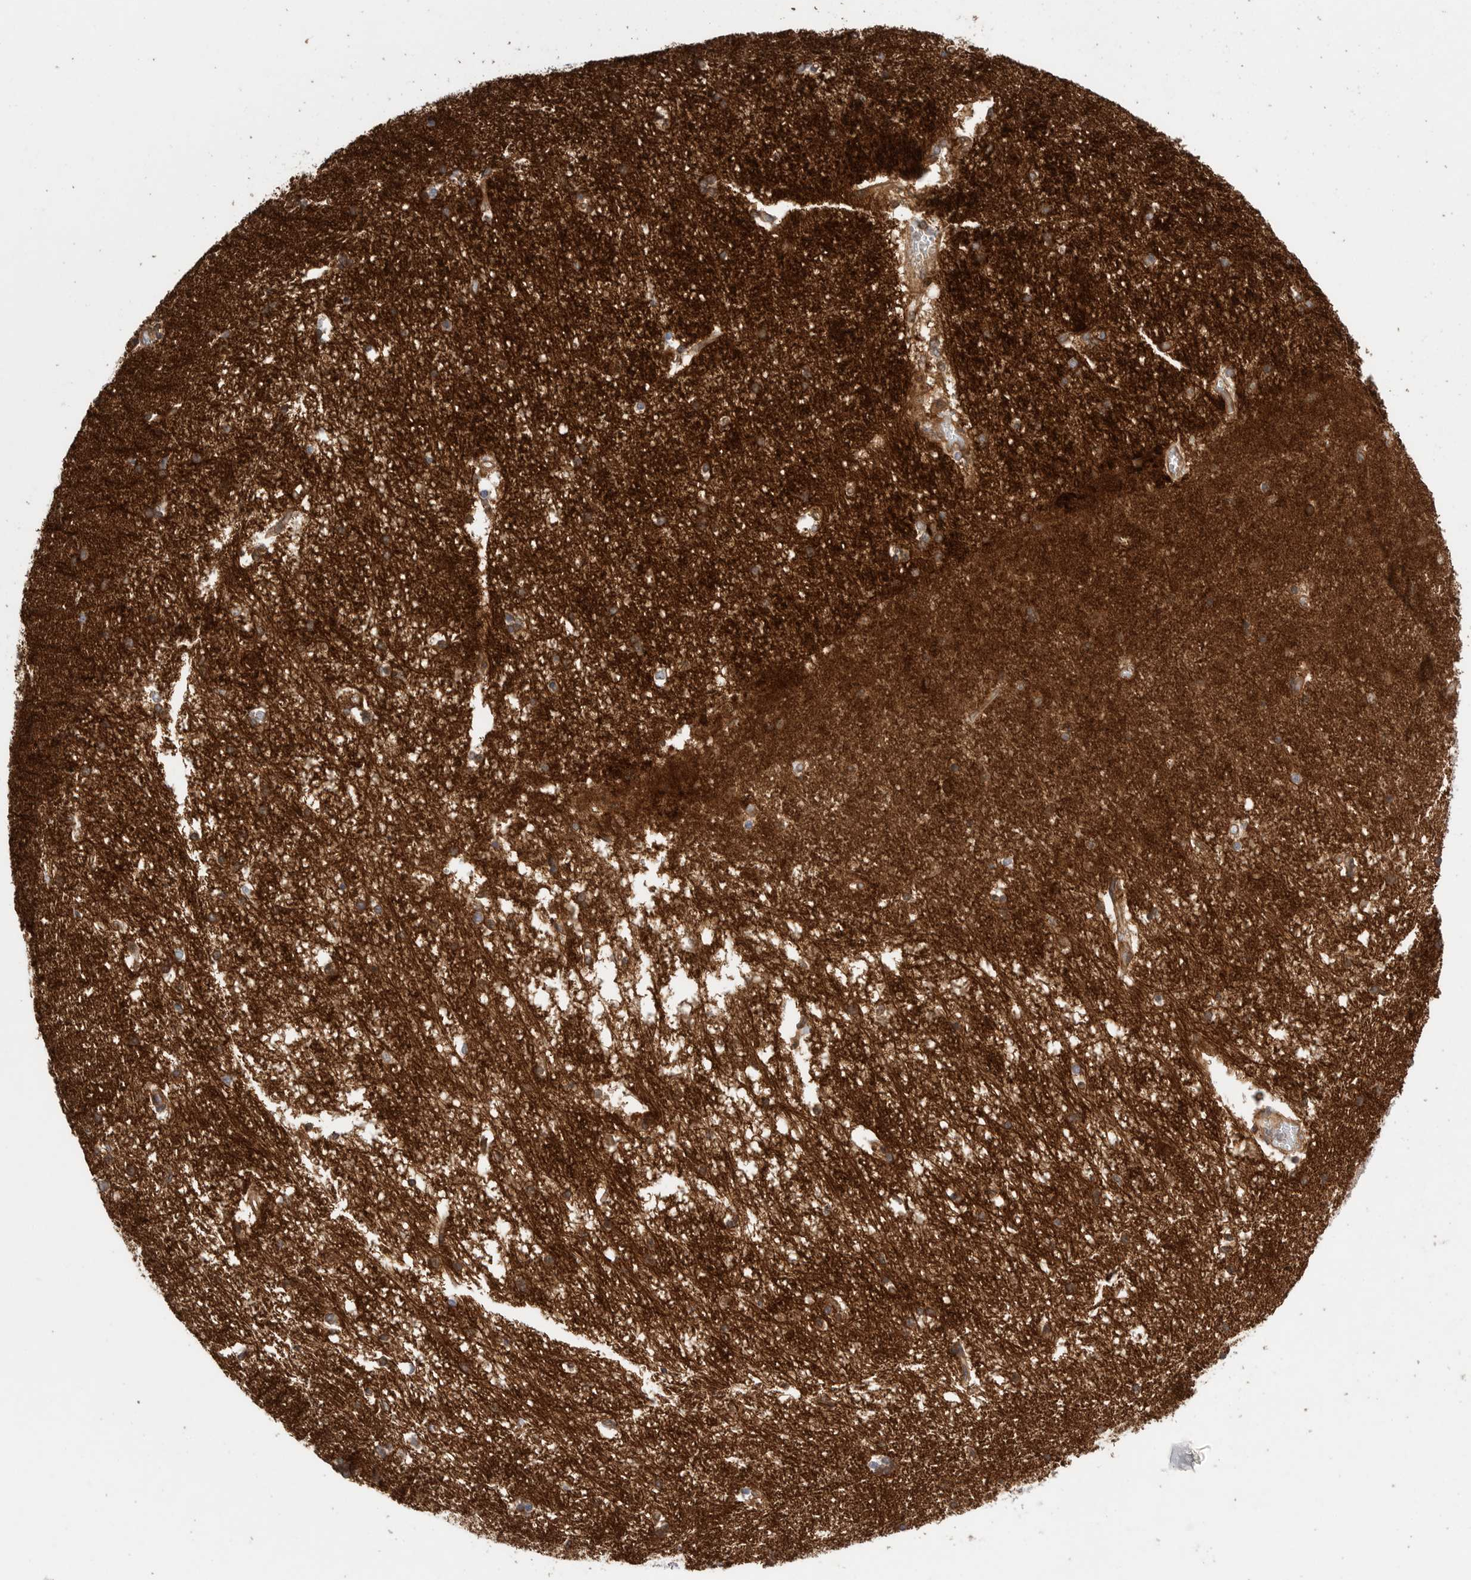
{"staining": {"intensity": "moderate", "quantity": ">75%", "location": "cytoplasmic/membranous"}, "tissue": "hippocampus", "cell_type": "Glial cells", "image_type": "normal", "snomed": [{"axis": "morphology", "description": "Normal tissue, NOS"}, {"axis": "topography", "description": "Hippocampus"}], "caption": "Human hippocampus stained with a protein marker shows moderate staining in glial cells.", "gene": "PRKCH", "patient": {"sex": "male", "age": 45}}